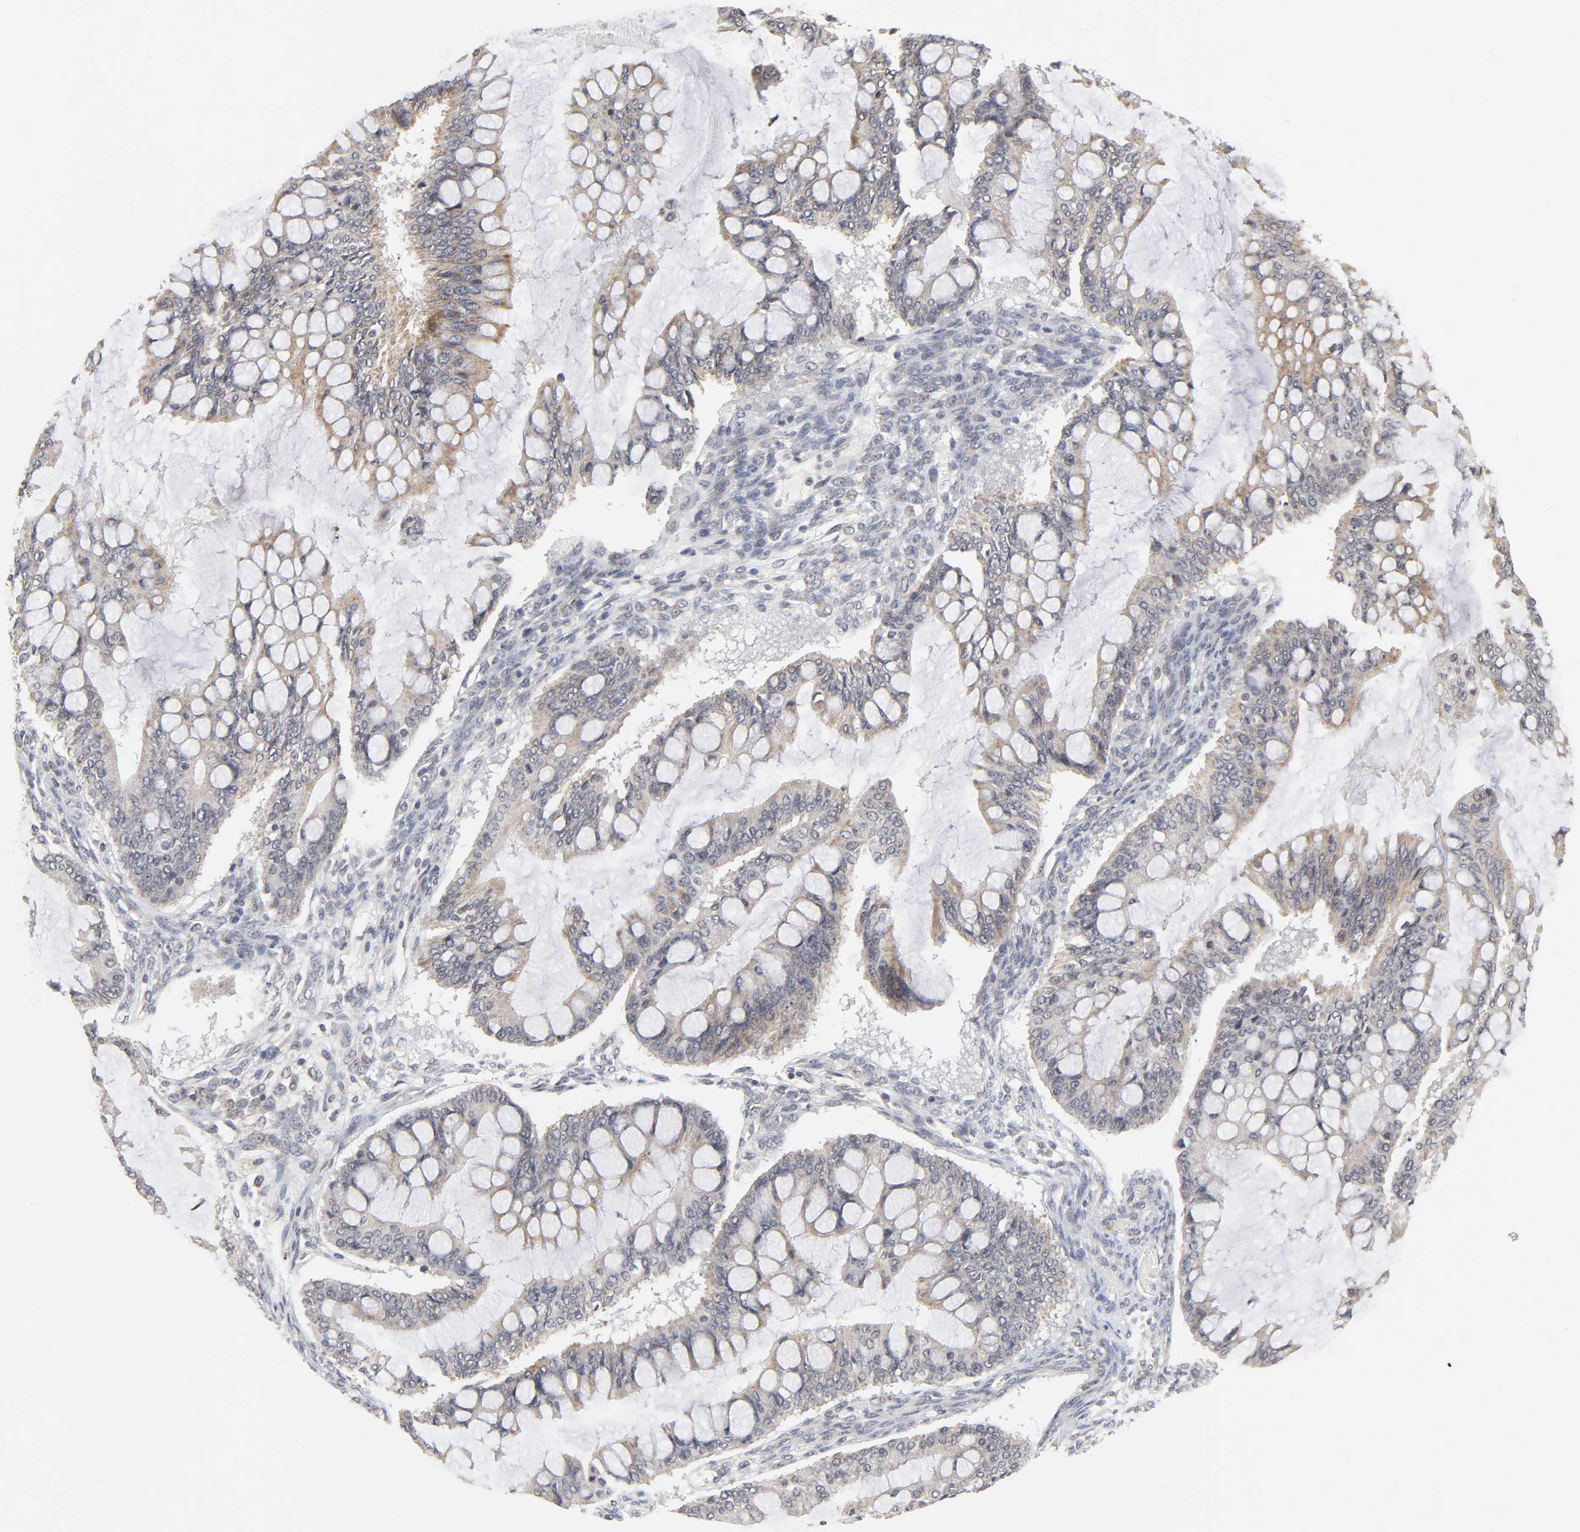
{"staining": {"intensity": "moderate", "quantity": ">75%", "location": "cytoplasmic/membranous"}, "tissue": "ovarian cancer", "cell_type": "Tumor cells", "image_type": "cancer", "snomed": [{"axis": "morphology", "description": "Cystadenocarcinoma, mucinous, NOS"}, {"axis": "topography", "description": "Ovary"}], "caption": "The histopathology image shows staining of ovarian cancer (mucinous cystadenocarcinoma), revealing moderate cytoplasmic/membranous protein positivity (brown color) within tumor cells.", "gene": "AUH", "patient": {"sex": "female", "age": 73}}